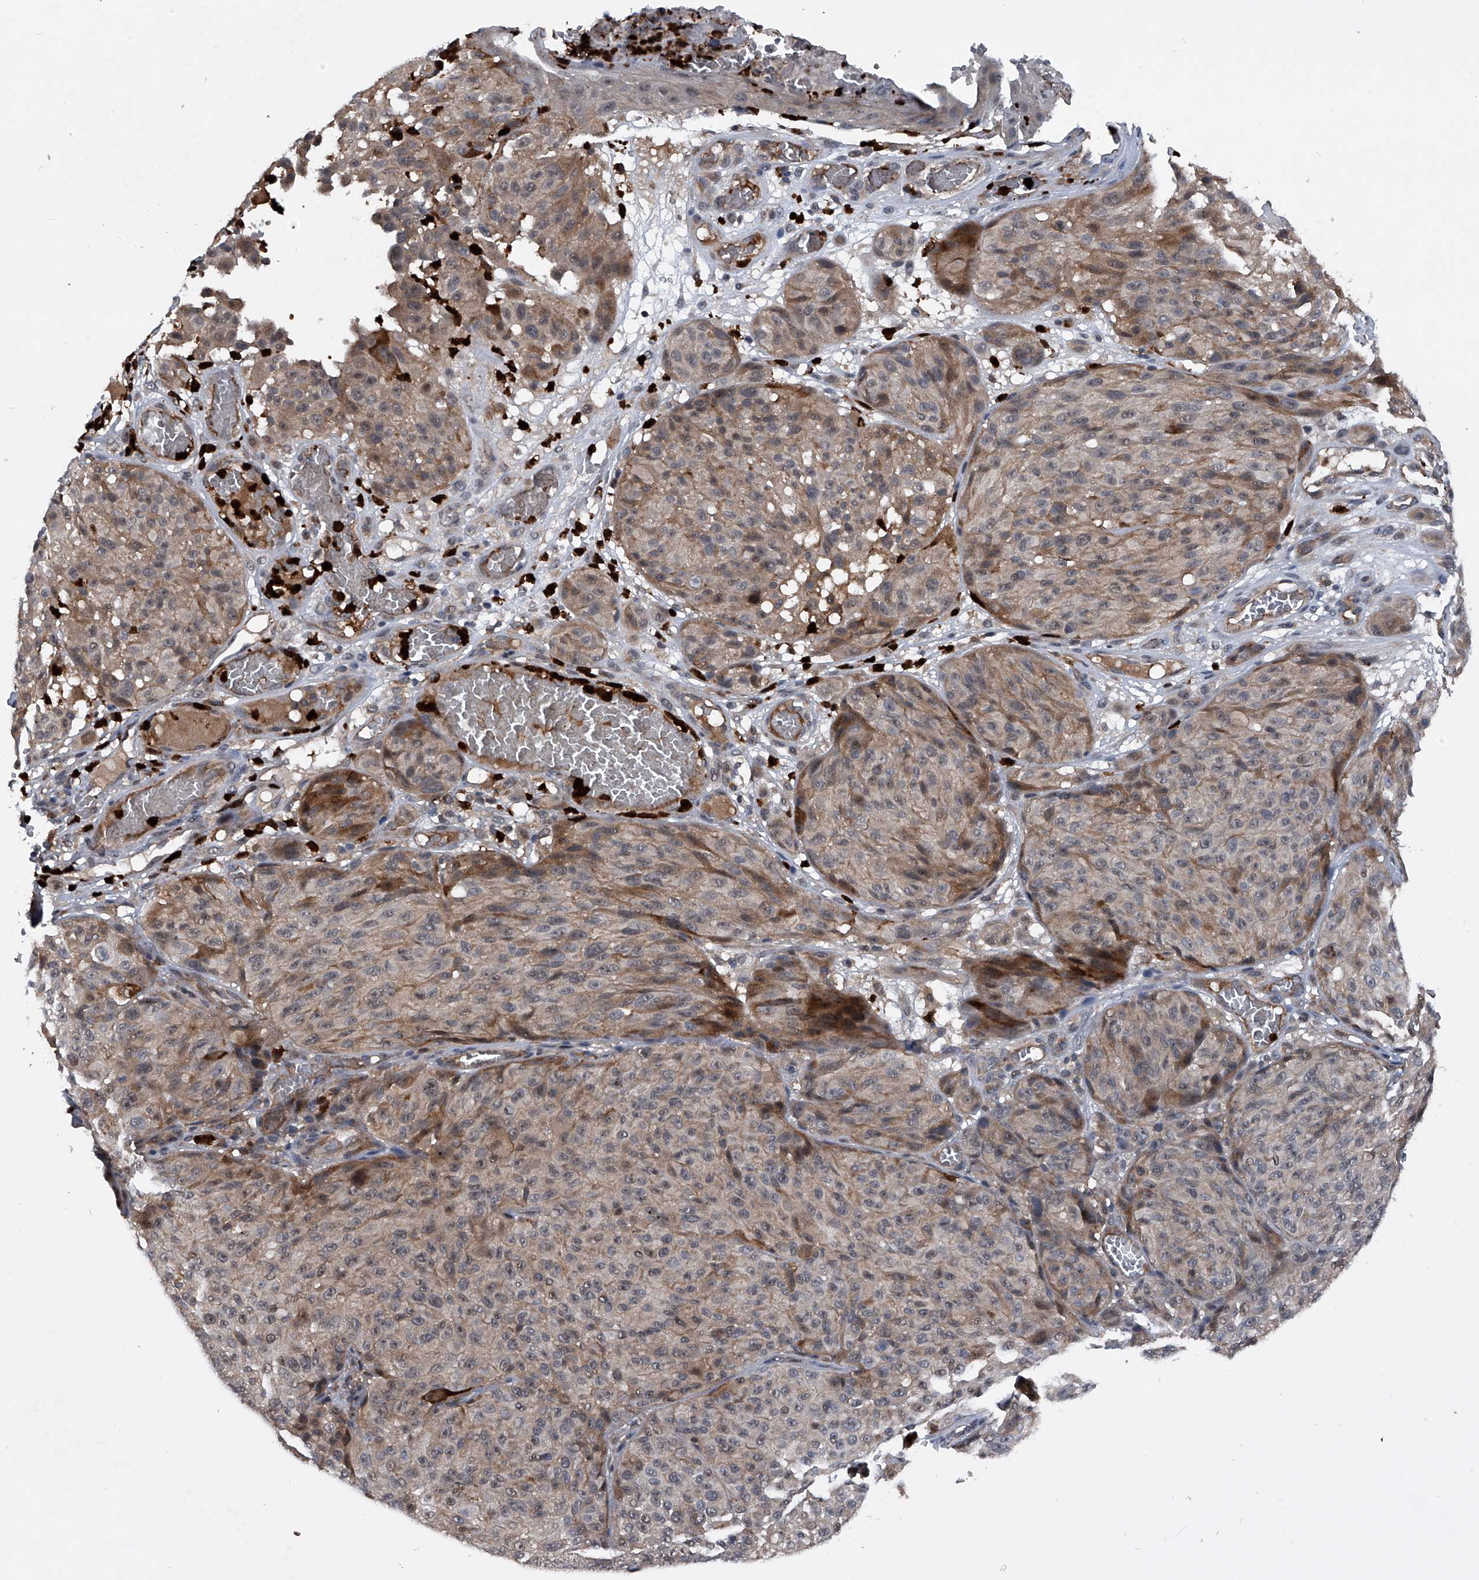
{"staining": {"intensity": "moderate", "quantity": "<25%", "location": "cytoplasmic/membranous,nuclear"}, "tissue": "melanoma", "cell_type": "Tumor cells", "image_type": "cancer", "snomed": [{"axis": "morphology", "description": "Malignant melanoma, NOS"}, {"axis": "topography", "description": "Skin"}], "caption": "This is an image of immunohistochemistry (IHC) staining of malignant melanoma, which shows moderate positivity in the cytoplasmic/membranous and nuclear of tumor cells.", "gene": "MAPKAP1", "patient": {"sex": "male", "age": 83}}